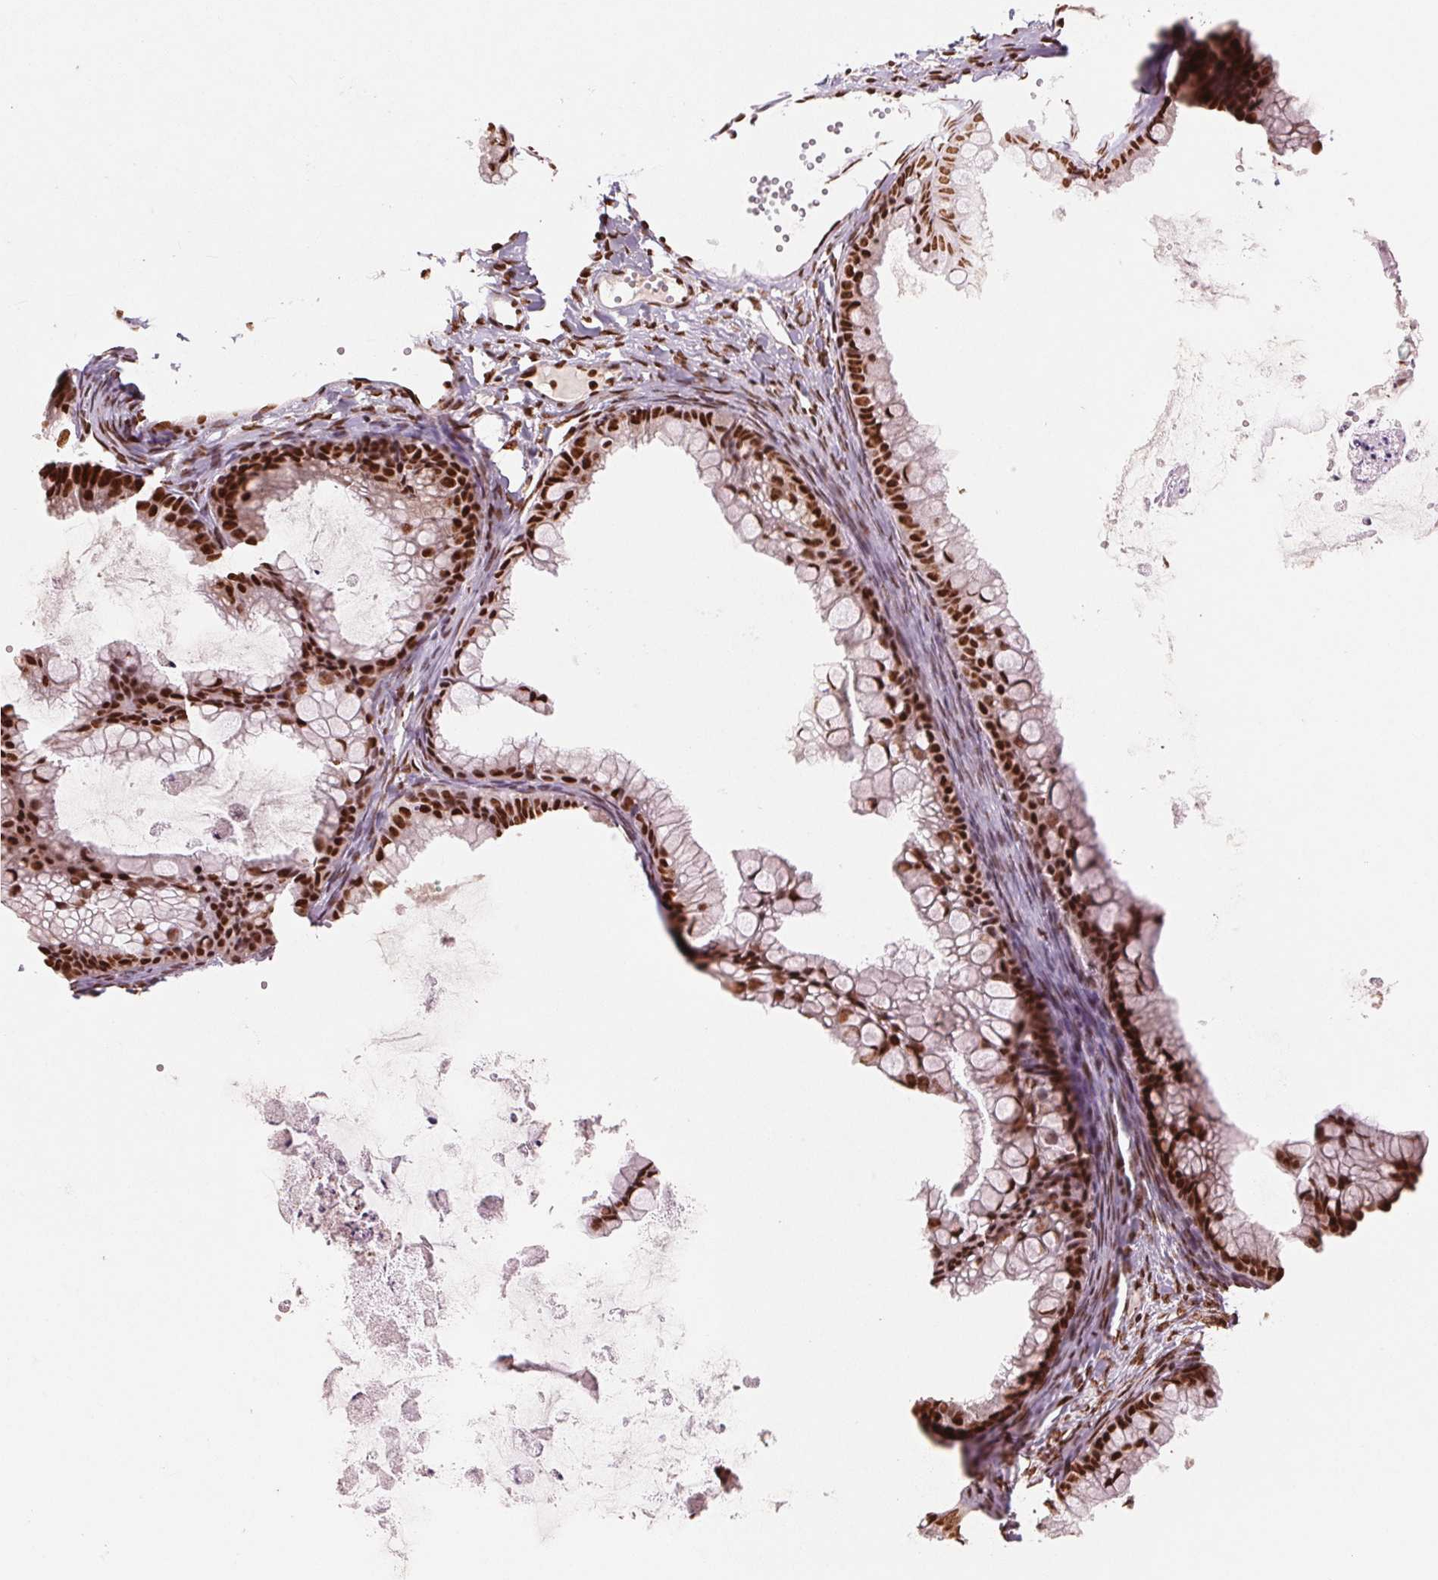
{"staining": {"intensity": "strong", "quantity": ">75%", "location": "nuclear"}, "tissue": "ovarian cancer", "cell_type": "Tumor cells", "image_type": "cancer", "snomed": [{"axis": "morphology", "description": "Cystadenocarcinoma, mucinous, NOS"}, {"axis": "topography", "description": "Ovary"}], "caption": "DAB immunohistochemical staining of ovarian mucinous cystadenocarcinoma displays strong nuclear protein expression in approximately >75% of tumor cells.", "gene": "TTLL9", "patient": {"sex": "female", "age": 35}}